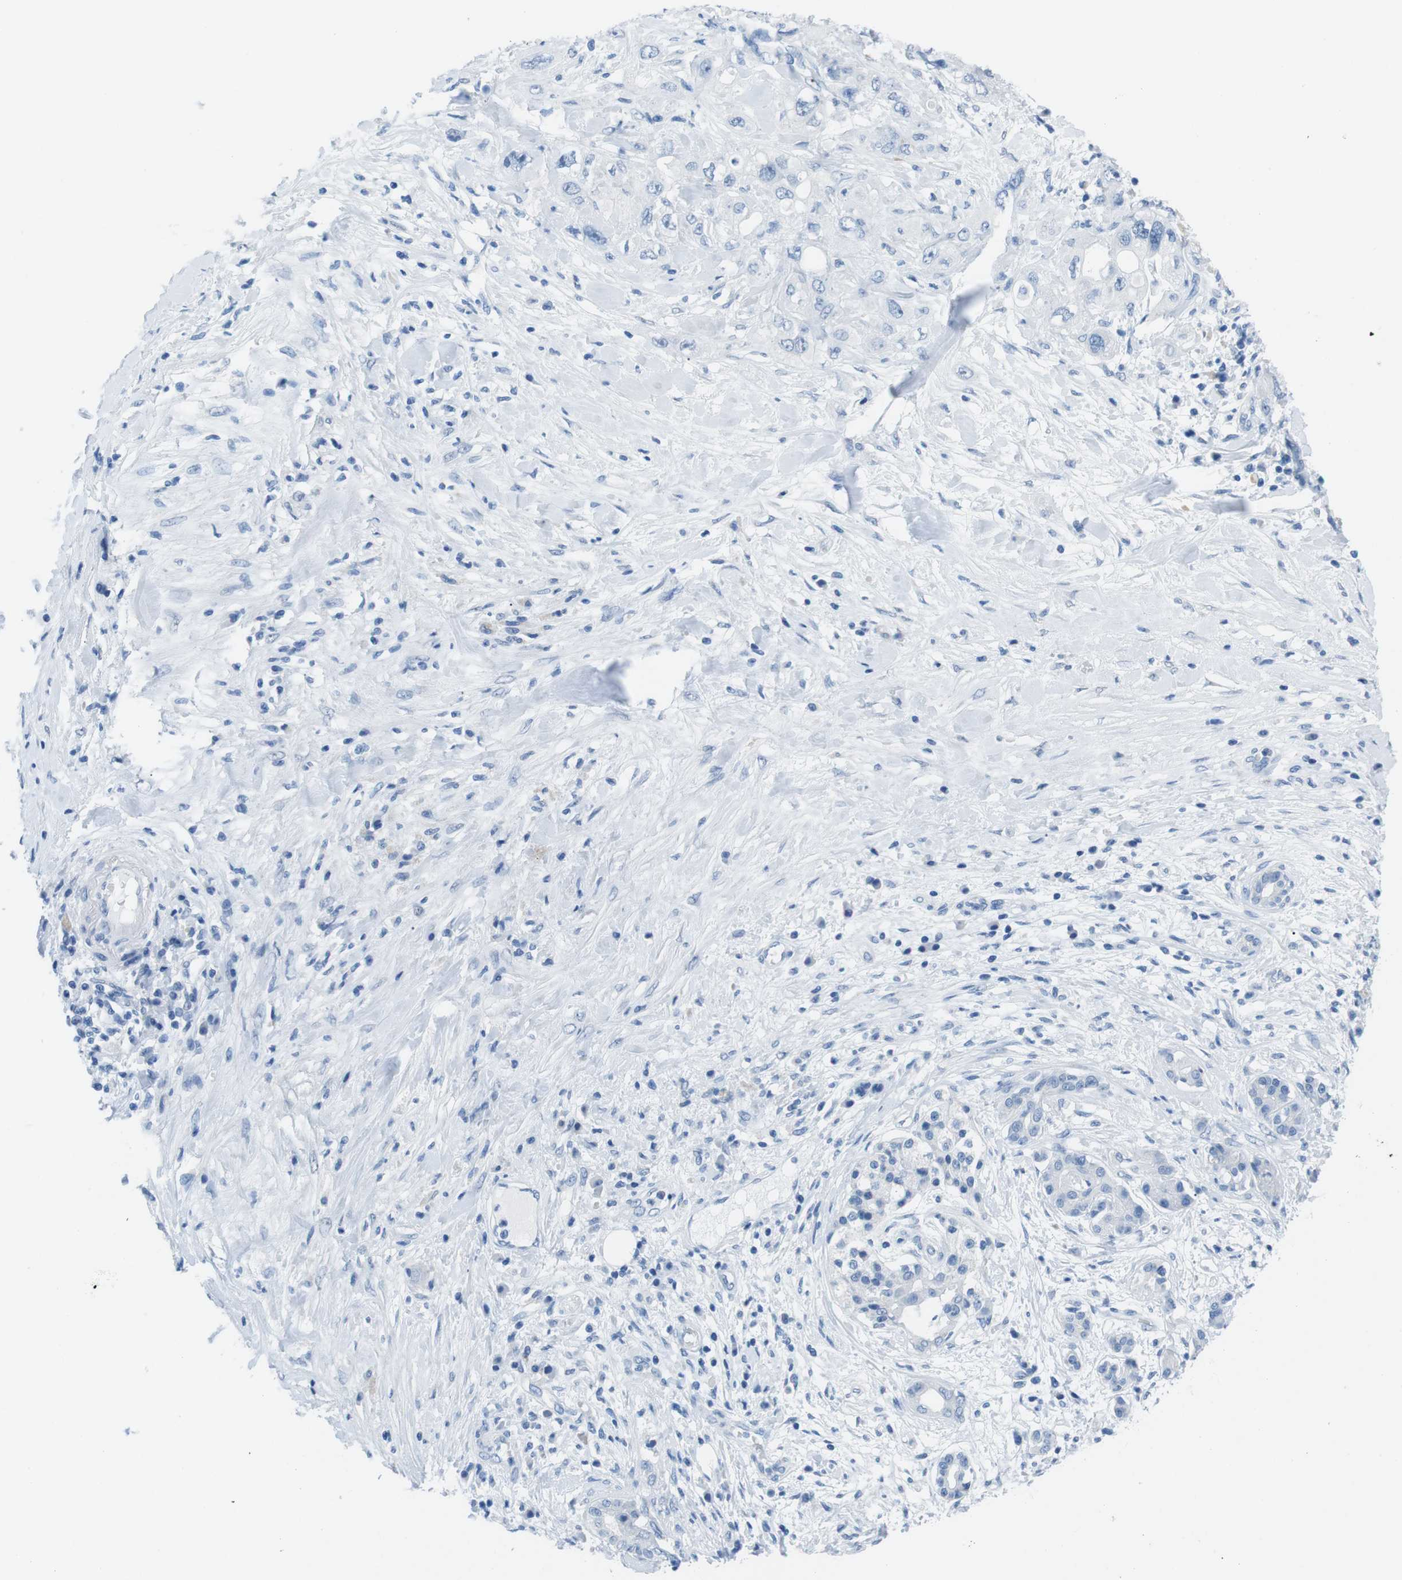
{"staining": {"intensity": "negative", "quantity": "none", "location": "none"}, "tissue": "pancreatic cancer", "cell_type": "Tumor cells", "image_type": "cancer", "snomed": [{"axis": "morphology", "description": "Adenocarcinoma, NOS"}, {"axis": "topography", "description": "Pancreas"}], "caption": "Tumor cells are negative for brown protein staining in pancreatic cancer (adenocarcinoma).", "gene": "MUC2", "patient": {"sex": "female", "age": 56}}